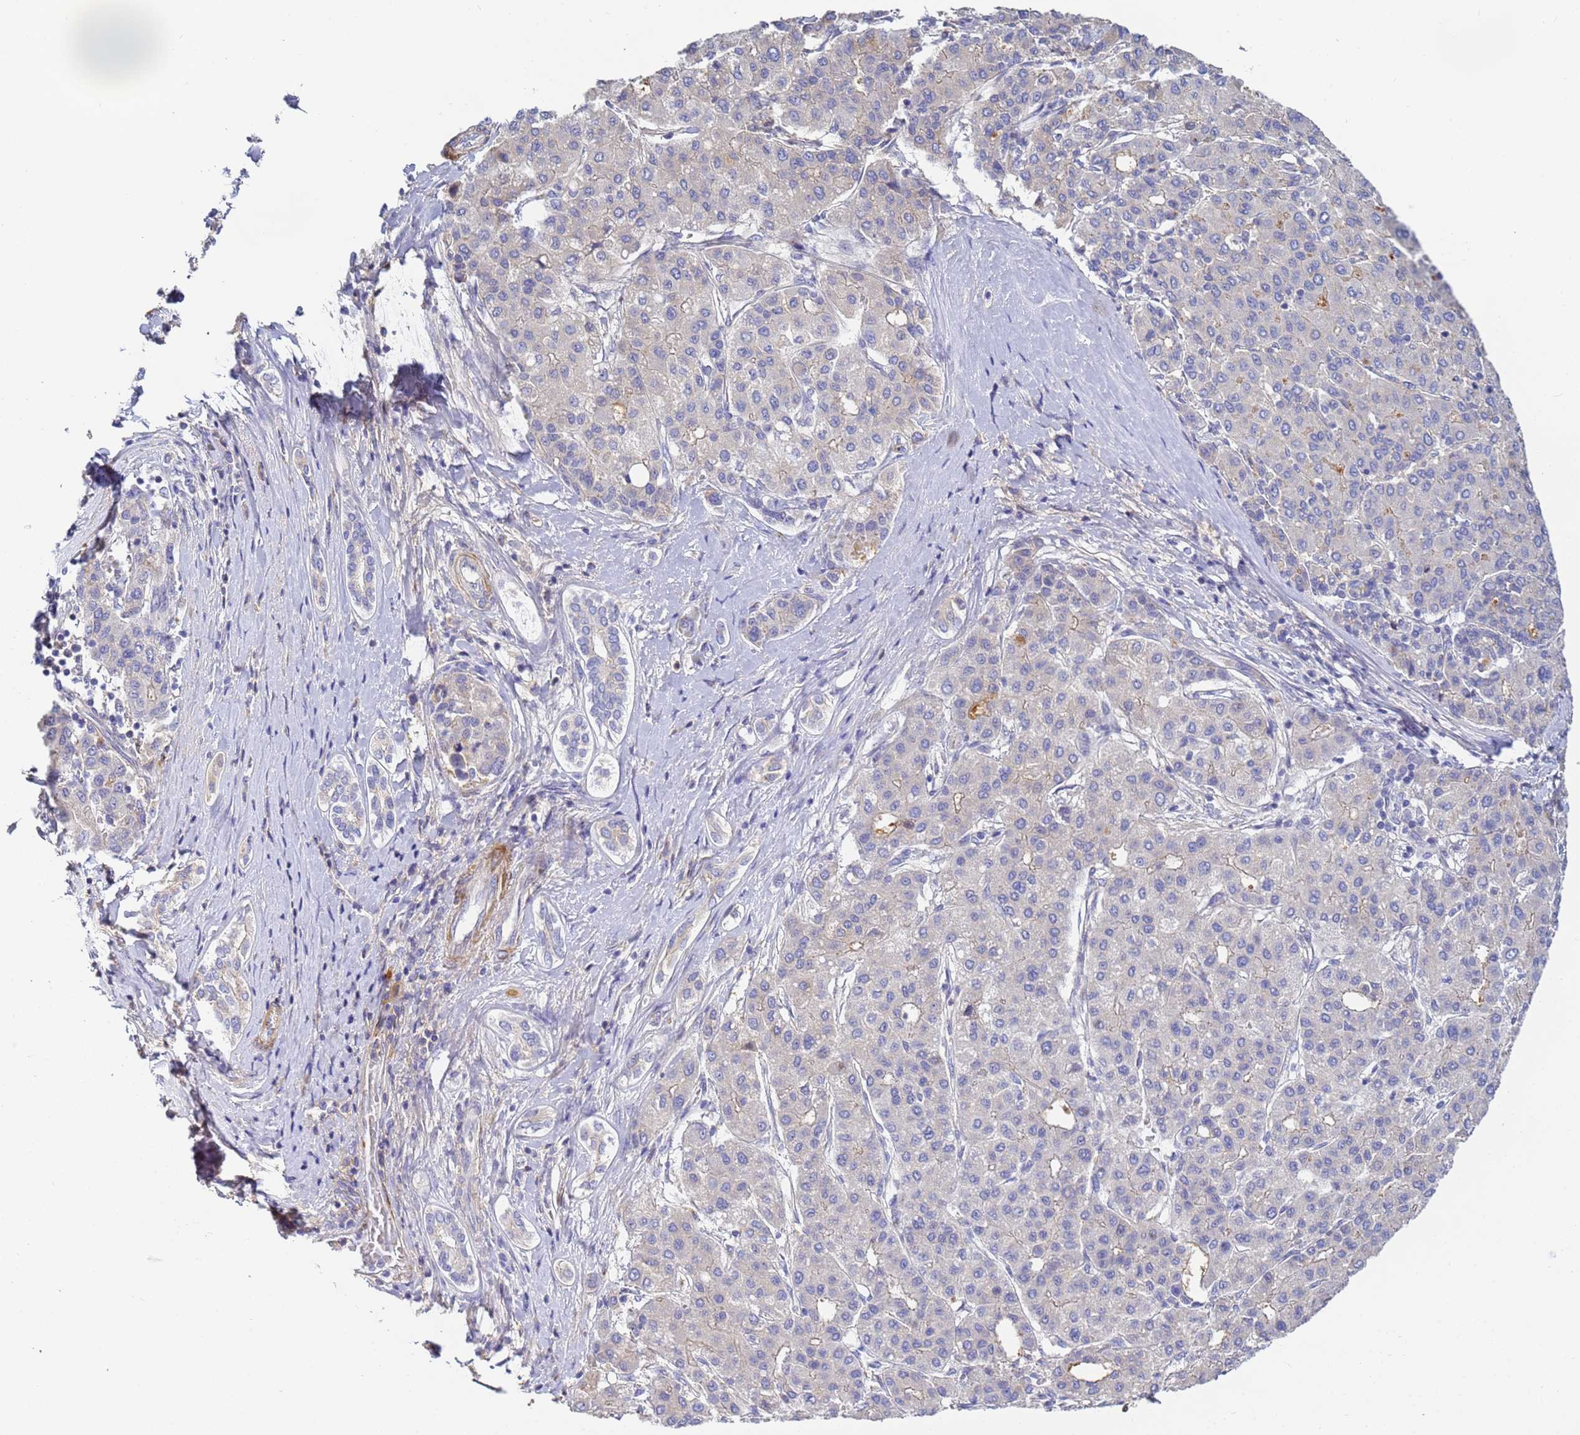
{"staining": {"intensity": "weak", "quantity": "<25%", "location": "cytoplasmic/membranous"}, "tissue": "liver cancer", "cell_type": "Tumor cells", "image_type": "cancer", "snomed": [{"axis": "morphology", "description": "Carcinoma, Hepatocellular, NOS"}, {"axis": "topography", "description": "Liver"}], "caption": "Immunohistochemistry micrograph of neoplastic tissue: liver hepatocellular carcinoma stained with DAB (3,3'-diaminobenzidine) reveals no significant protein expression in tumor cells. The staining is performed using DAB brown chromogen with nuclei counter-stained in using hematoxylin.", "gene": "CFH", "patient": {"sex": "male", "age": 65}}